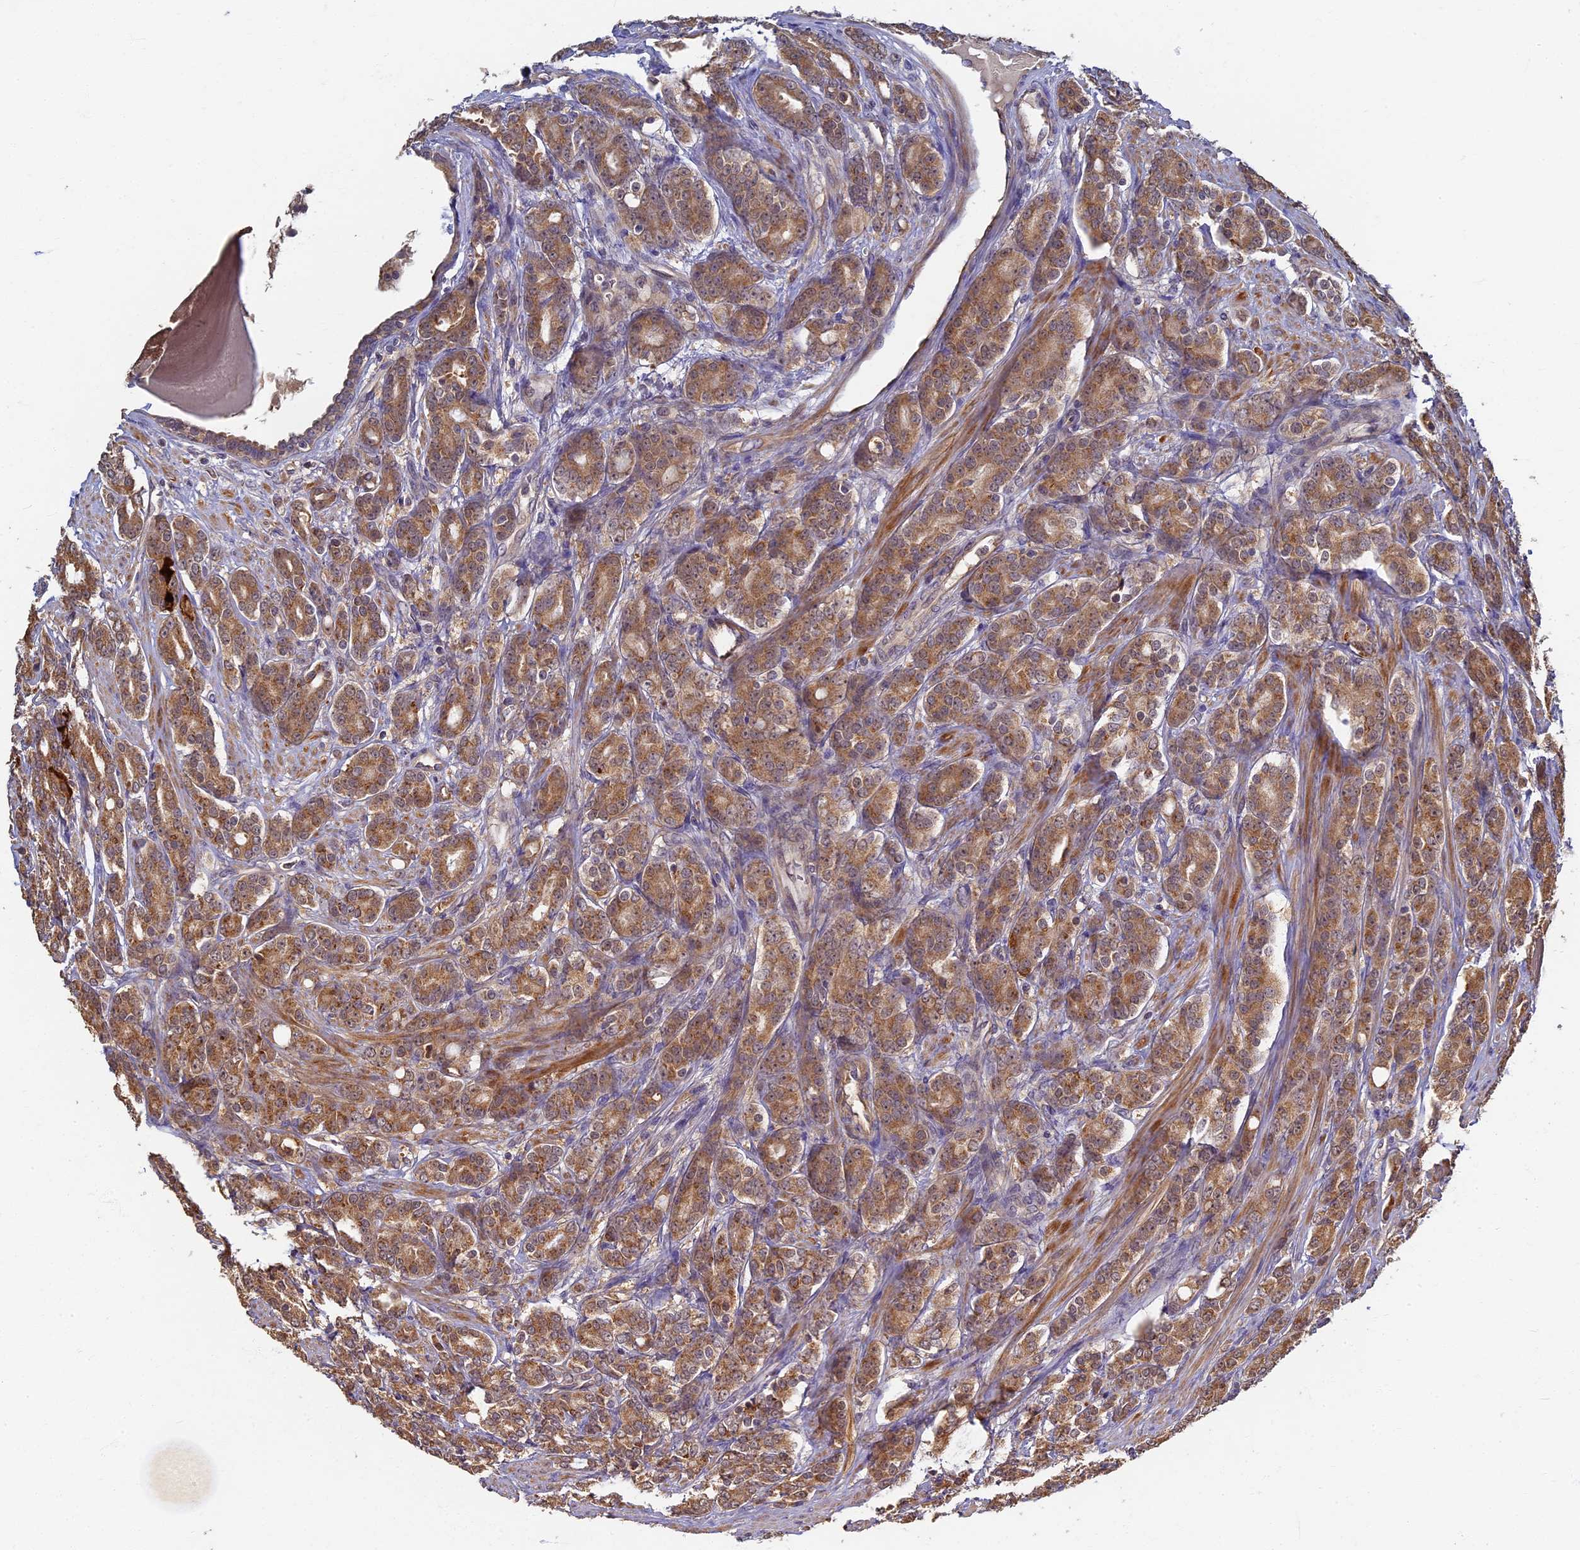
{"staining": {"intensity": "moderate", "quantity": ">75%", "location": "cytoplasmic/membranous"}, "tissue": "prostate cancer", "cell_type": "Tumor cells", "image_type": "cancer", "snomed": [{"axis": "morphology", "description": "Adenocarcinoma, High grade"}, {"axis": "topography", "description": "Prostate"}], "caption": "An IHC micrograph of neoplastic tissue is shown. Protein staining in brown highlights moderate cytoplasmic/membranous positivity in prostate cancer within tumor cells.", "gene": "RSPH3", "patient": {"sex": "male", "age": 62}}